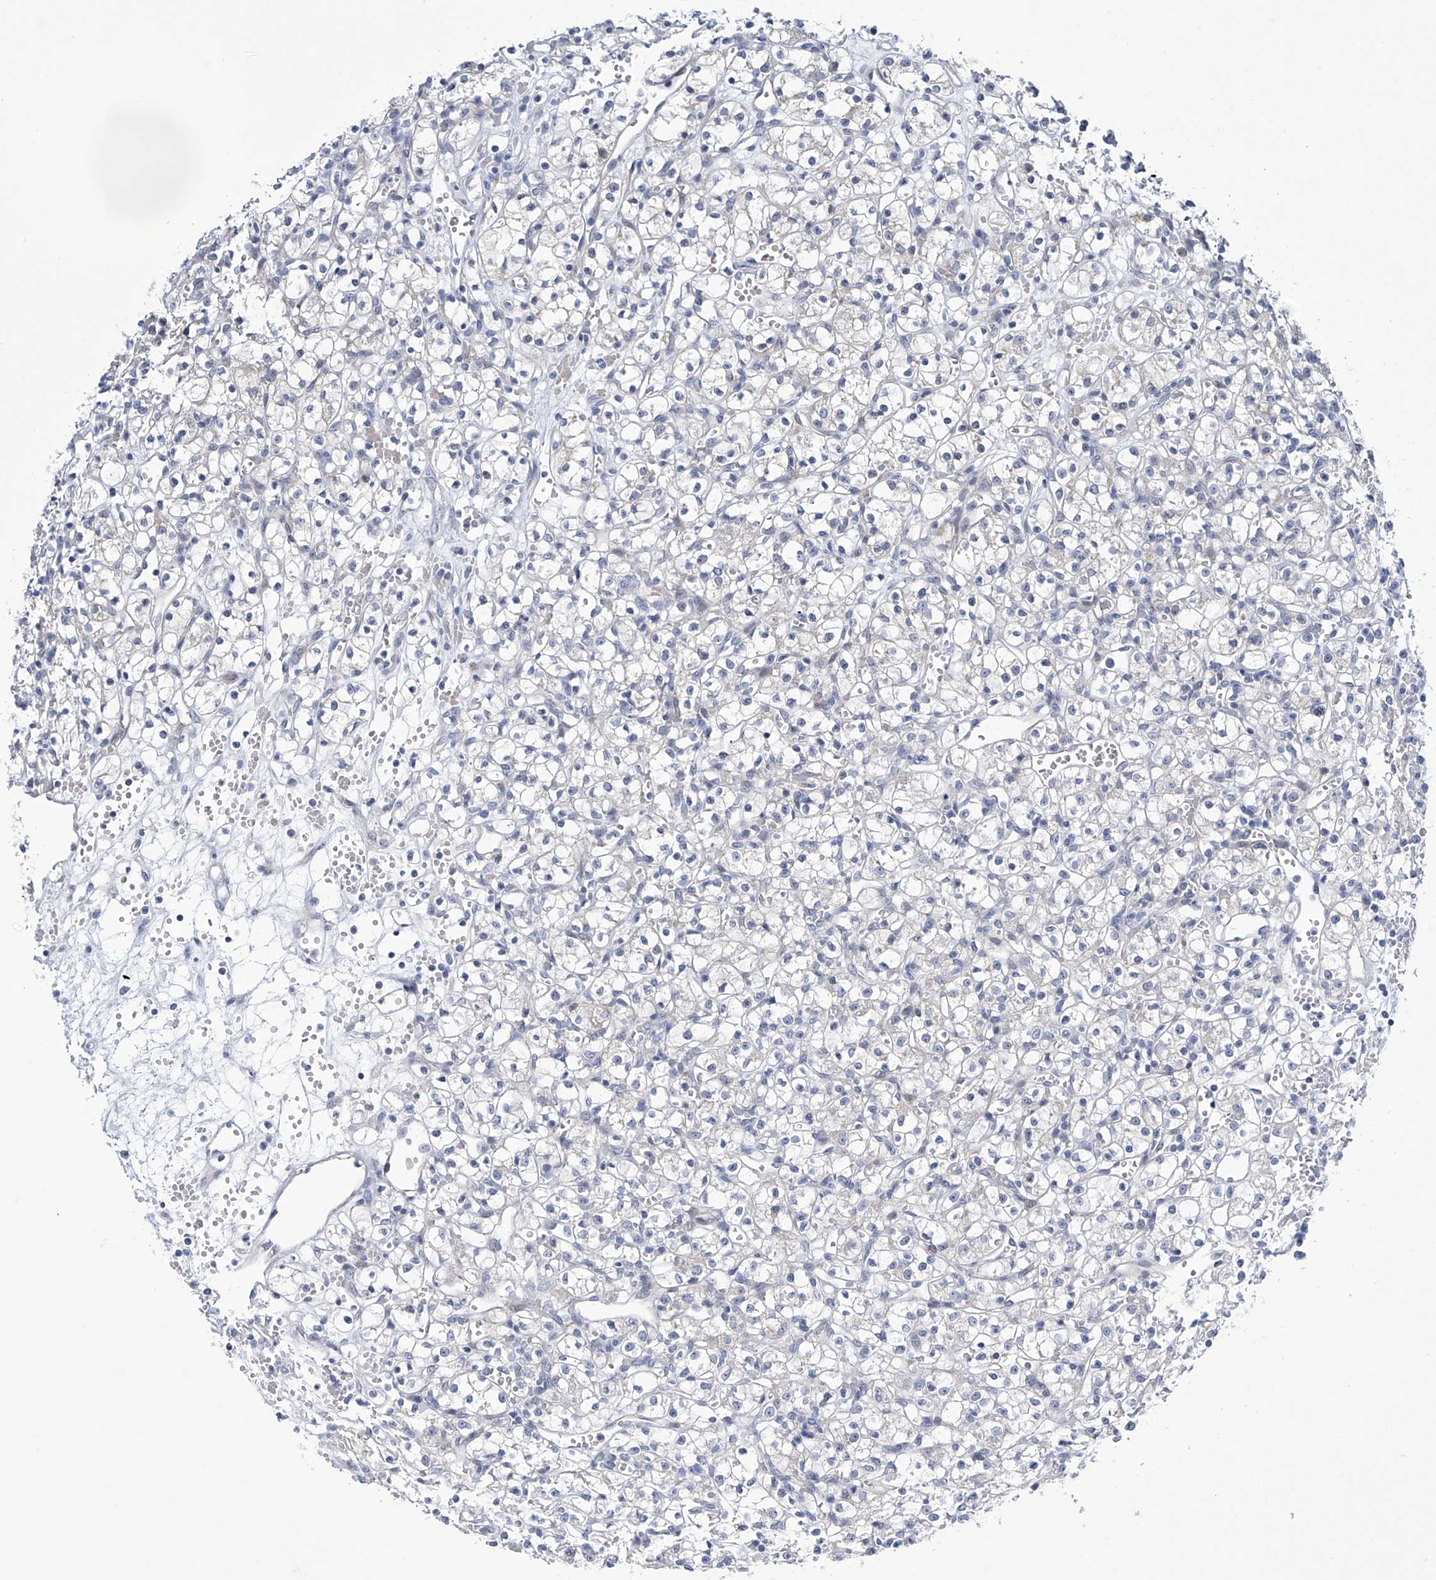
{"staining": {"intensity": "negative", "quantity": "none", "location": "none"}, "tissue": "renal cancer", "cell_type": "Tumor cells", "image_type": "cancer", "snomed": [{"axis": "morphology", "description": "Adenocarcinoma, NOS"}, {"axis": "topography", "description": "Kidney"}], "caption": "High magnification brightfield microscopy of renal adenocarcinoma stained with DAB (brown) and counterstained with hematoxylin (blue): tumor cells show no significant expression.", "gene": "TRIM60", "patient": {"sex": "female", "age": 59}}